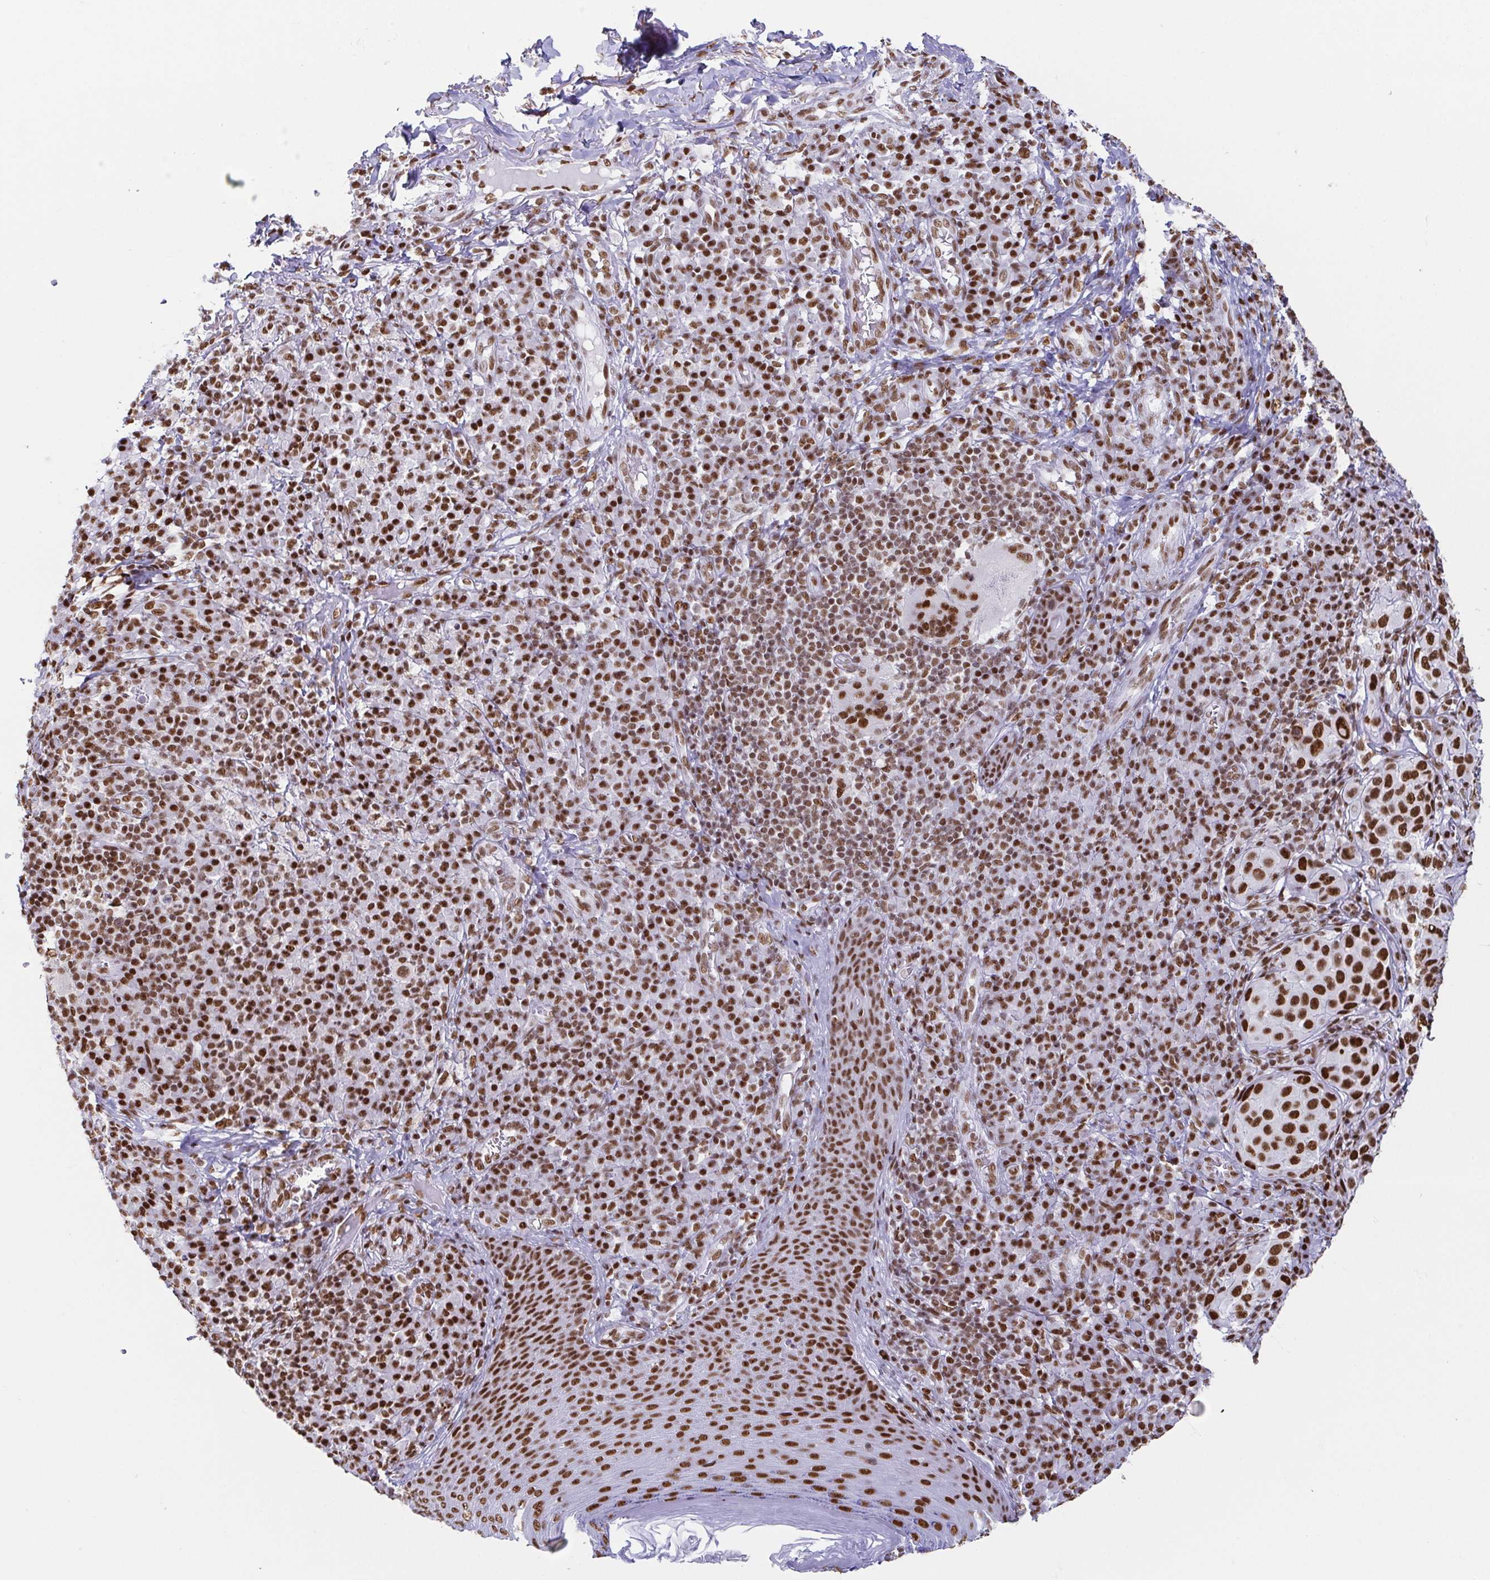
{"staining": {"intensity": "strong", "quantity": ">75%", "location": "nuclear"}, "tissue": "melanoma", "cell_type": "Tumor cells", "image_type": "cancer", "snomed": [{"axis": "morphology", "description": "Malignant melanoma, NOS"}, {"axis": "topography", "description": "Skin"}], "caption": "Tumor cells show high levels of strong nuclear expression in about >75% of cells in human melanoma.", "gene": "EWSR1", "patient": {"sex": "male", "age": 38}}